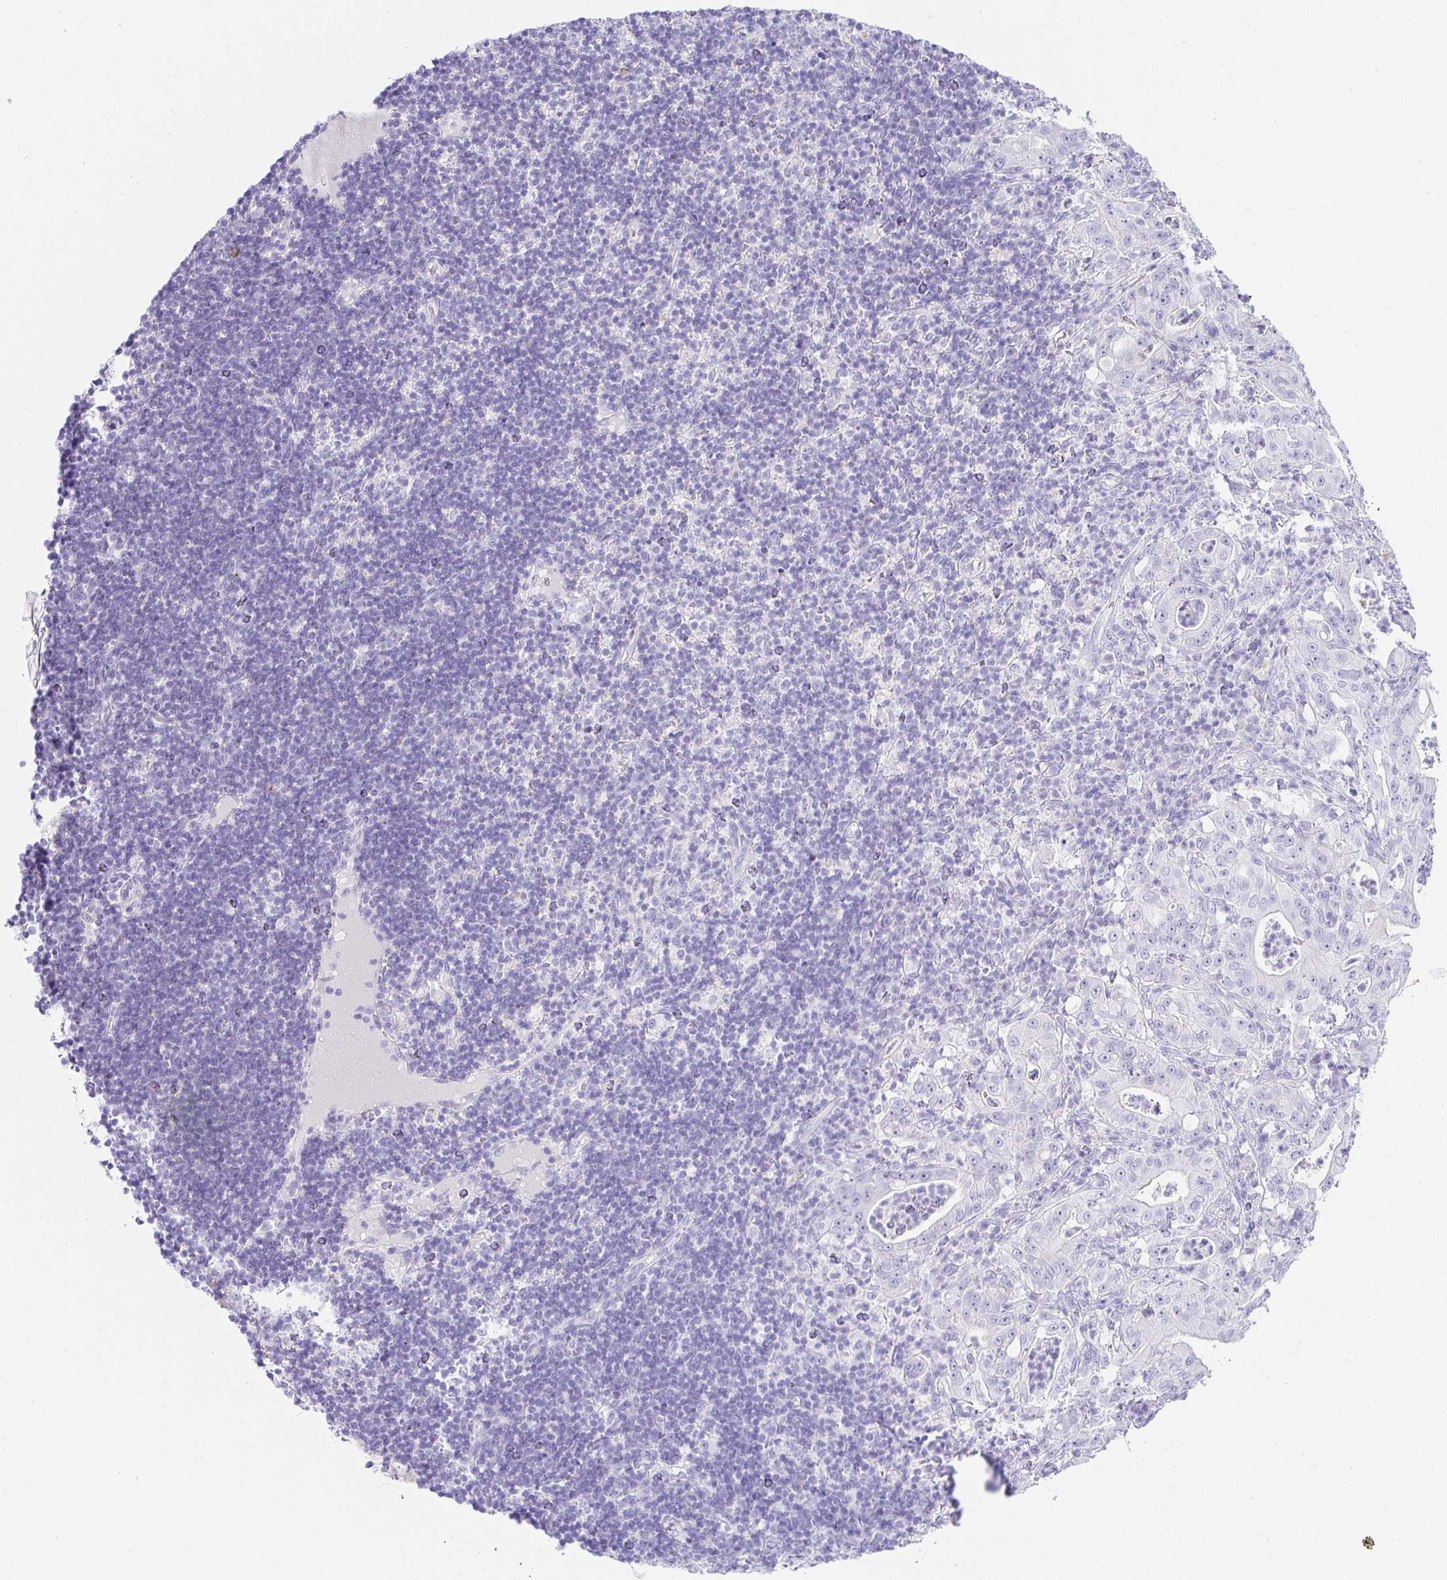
{"staining": {"intensity": "negative", "quantity": "none", "location": "none"}, "tissue": "pancreatic cancer", "cell_type": "Tumor cells", "image_type": "cancer", "snomed": [{"axis": "morphology", "description": "Adenocarcinoma, NOS"}, {"axis": "topography", "description": "Pancreas"}], "caption": "The image displays no significant staining in tumor cells of pancreatic cancer. (IHC, brightfield microscopy, high magnification).", "gene": "CHAT", "patient": {"sex": "male", "age": 71}}